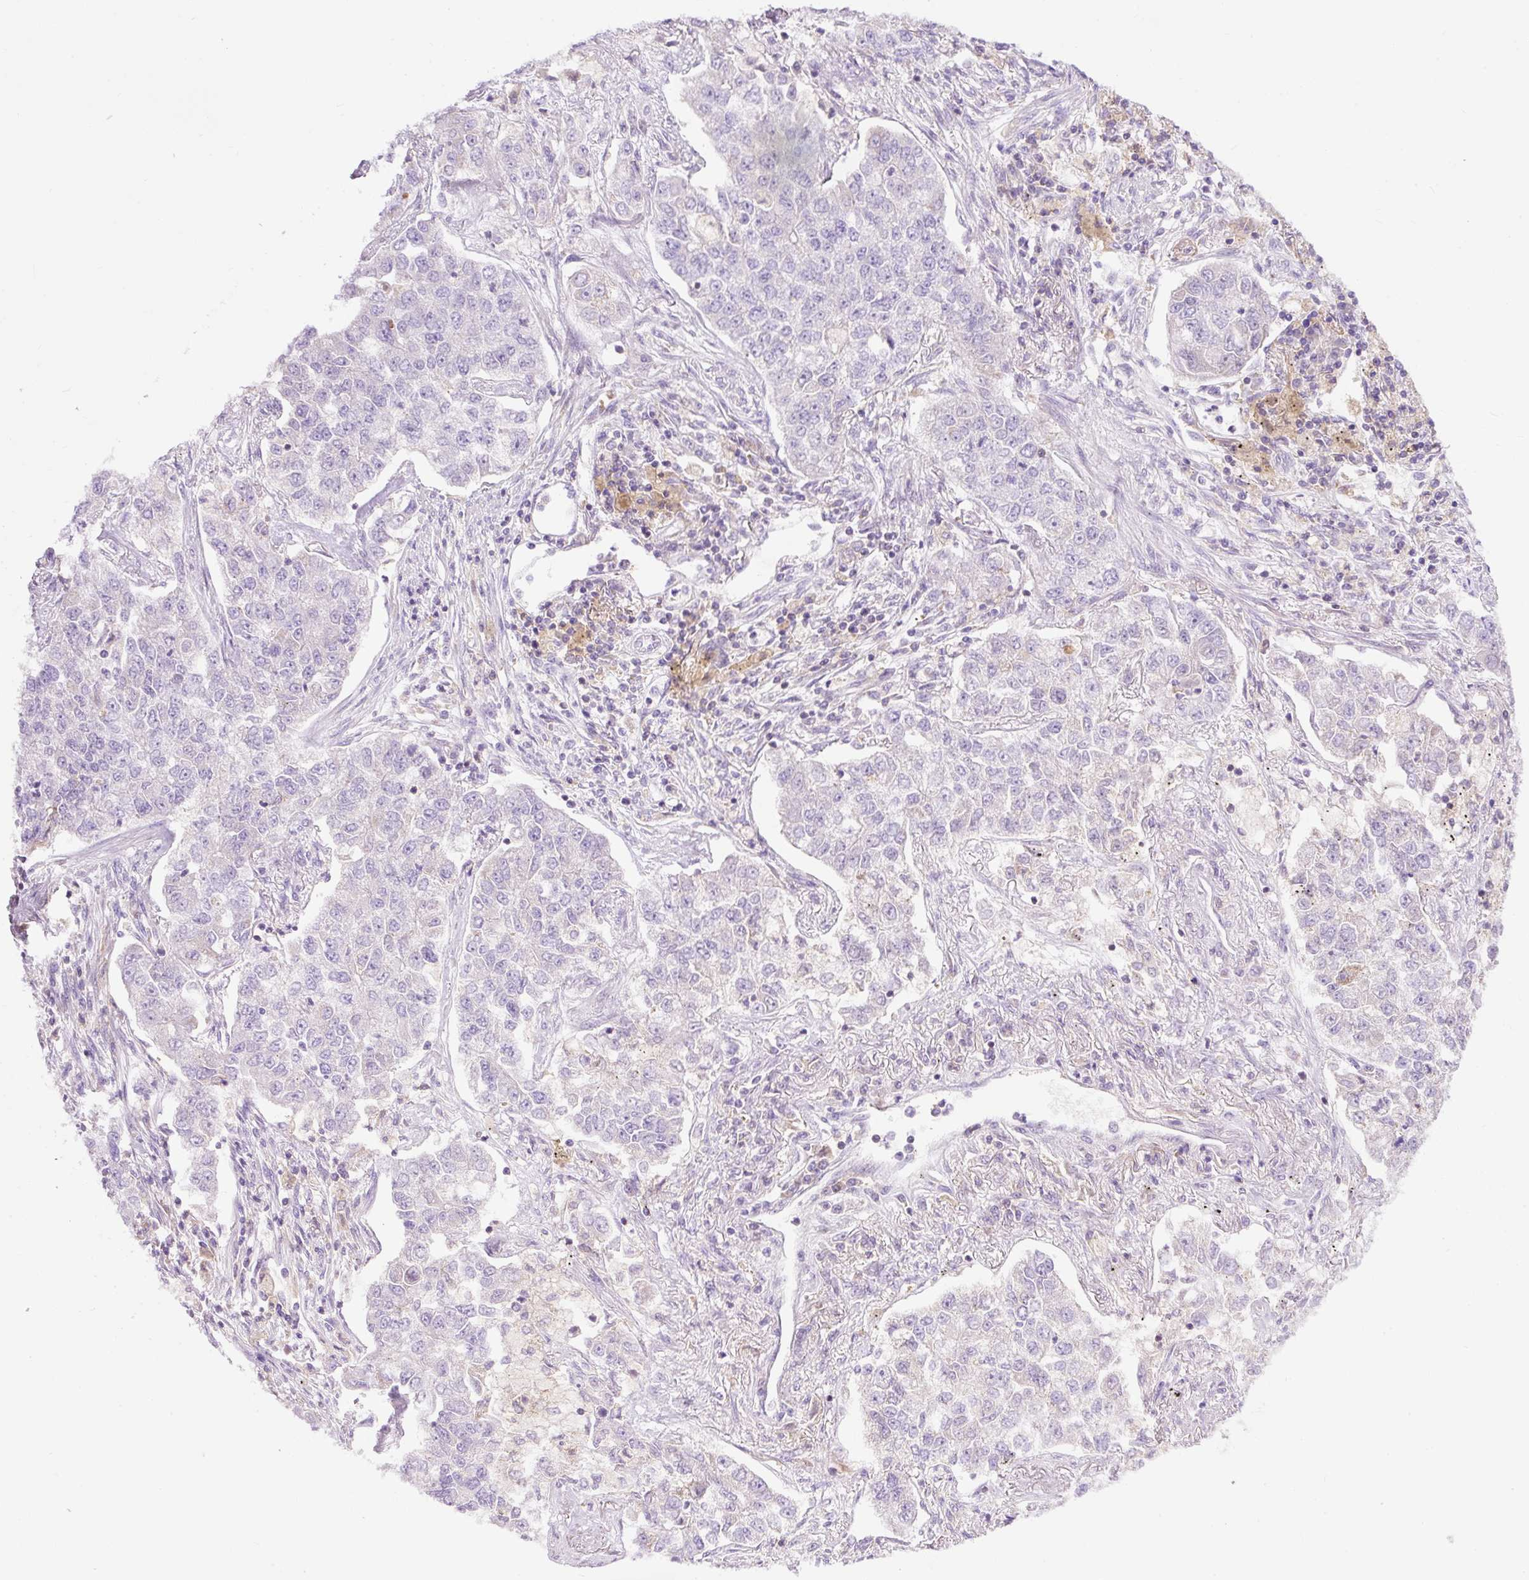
{"staining": {"intensity": "negative", "quantity": "none", "location": "none"}, "tissue": "lung cancer", "cell_type": "Tumor cells", "image_type": "cancer", "snomed": [{"axis": "morphology", "description": "Adenocarcinoma, NOS"}, {"axis": "topography", "description": "Lung"}], "caption": "IHC of human lung adenocarcinoma shows no expression in tumor cells.", "gene": "CD83", "patient": {"sex": "male", "age": 49}}